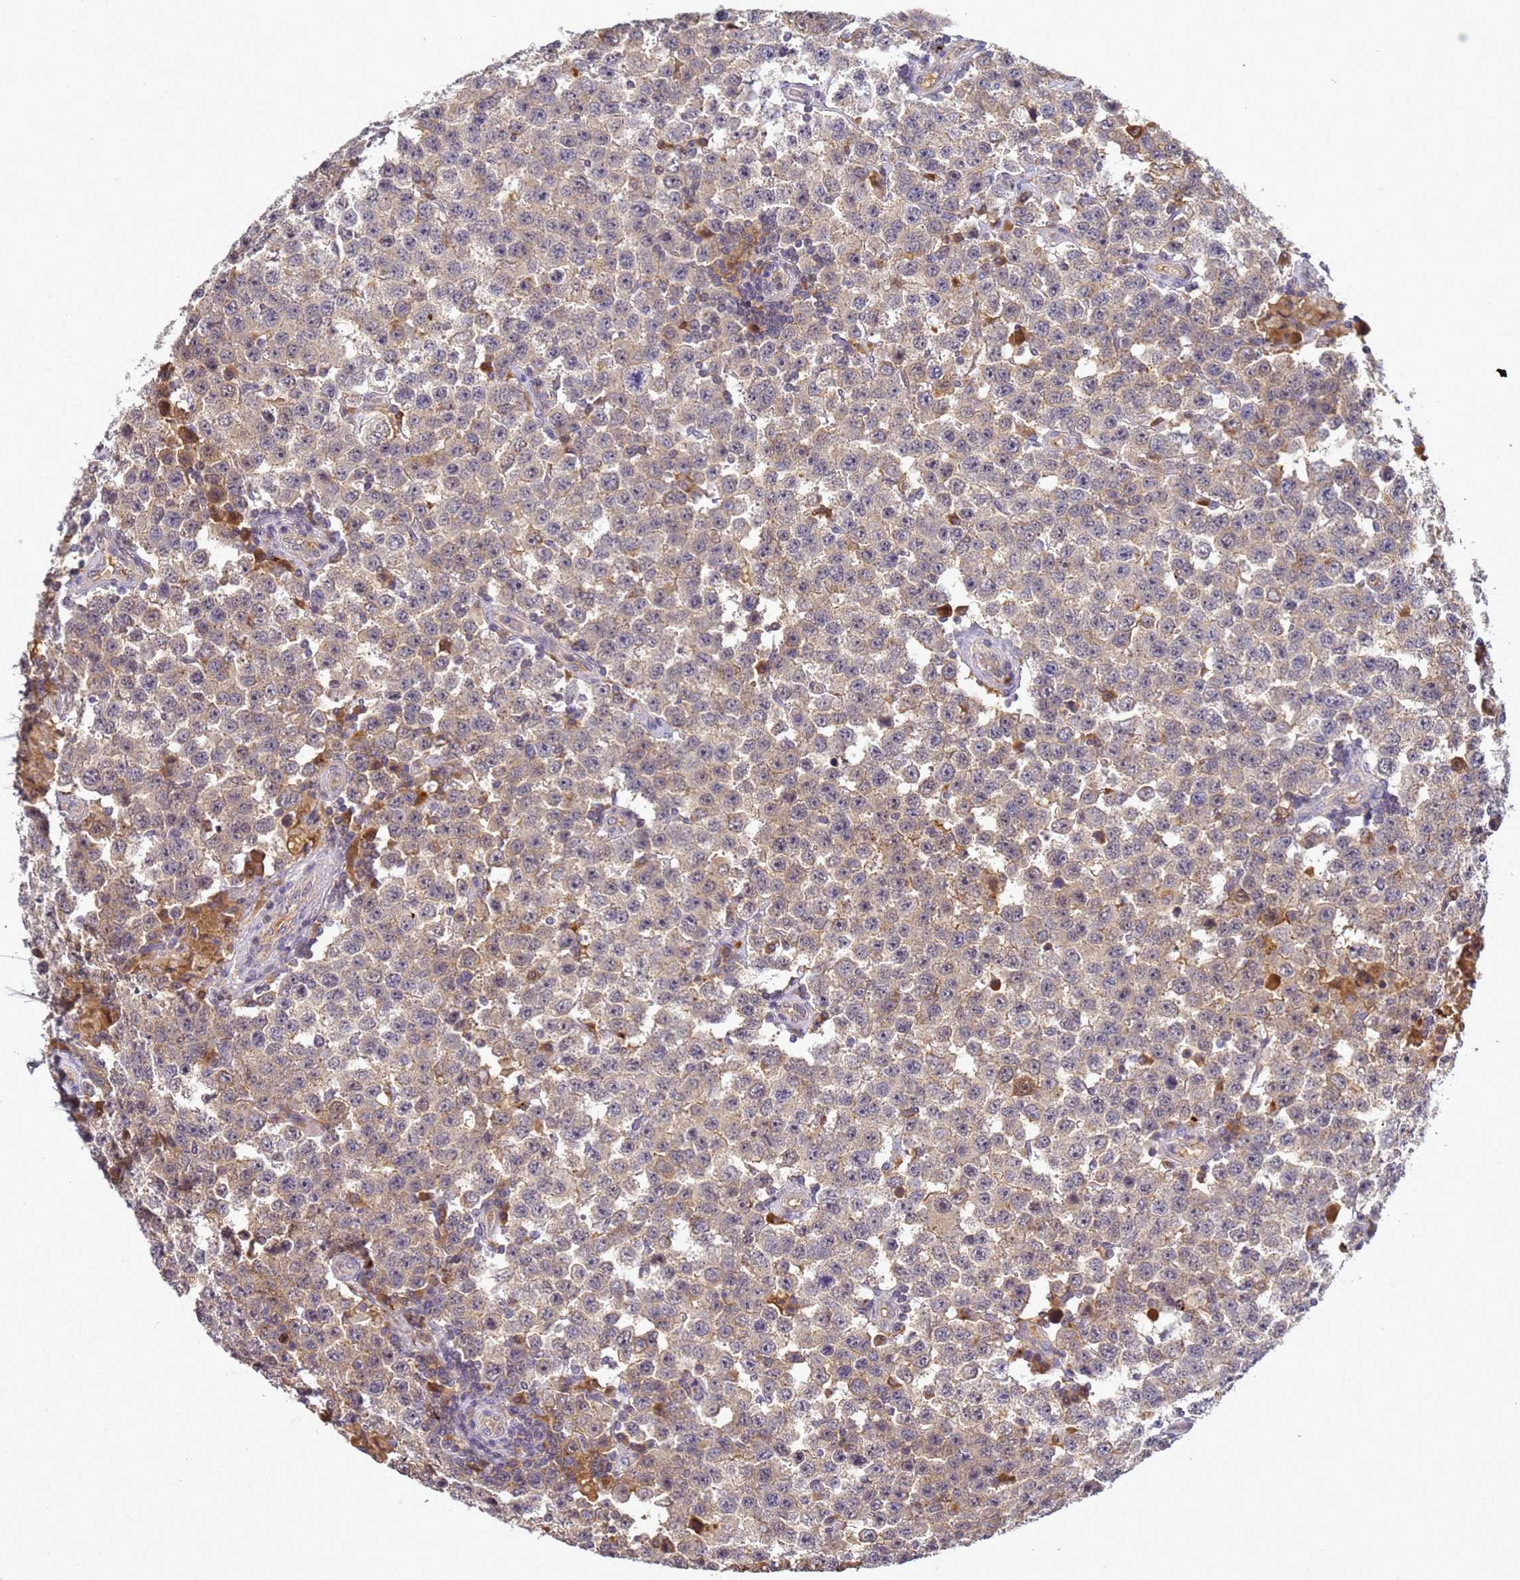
{"staining": {"intensity": "weak", "quantity": "<25%", "location": "cytoplasmic/membranous"}, "tissue": "testis cancer", "cell_type": "Tumor cells", "image_type": "cancer", "snomed": [{"axis": "morphology", "description": "Seminoma, NOS"}, {"axis": "topography", "description": "Testis"}], "caption": "High magnification brightfield microscopy of seminoma (testis) stained with DAB (brown) and counterstained with hematoxylin (blue): tumor cells show no significant staining. (DAB immunohistochemistry (IHC) with hematoxylin counter stain).", "gene": "TMEM74B", "patient": {"sex": "male", "age": 28}}